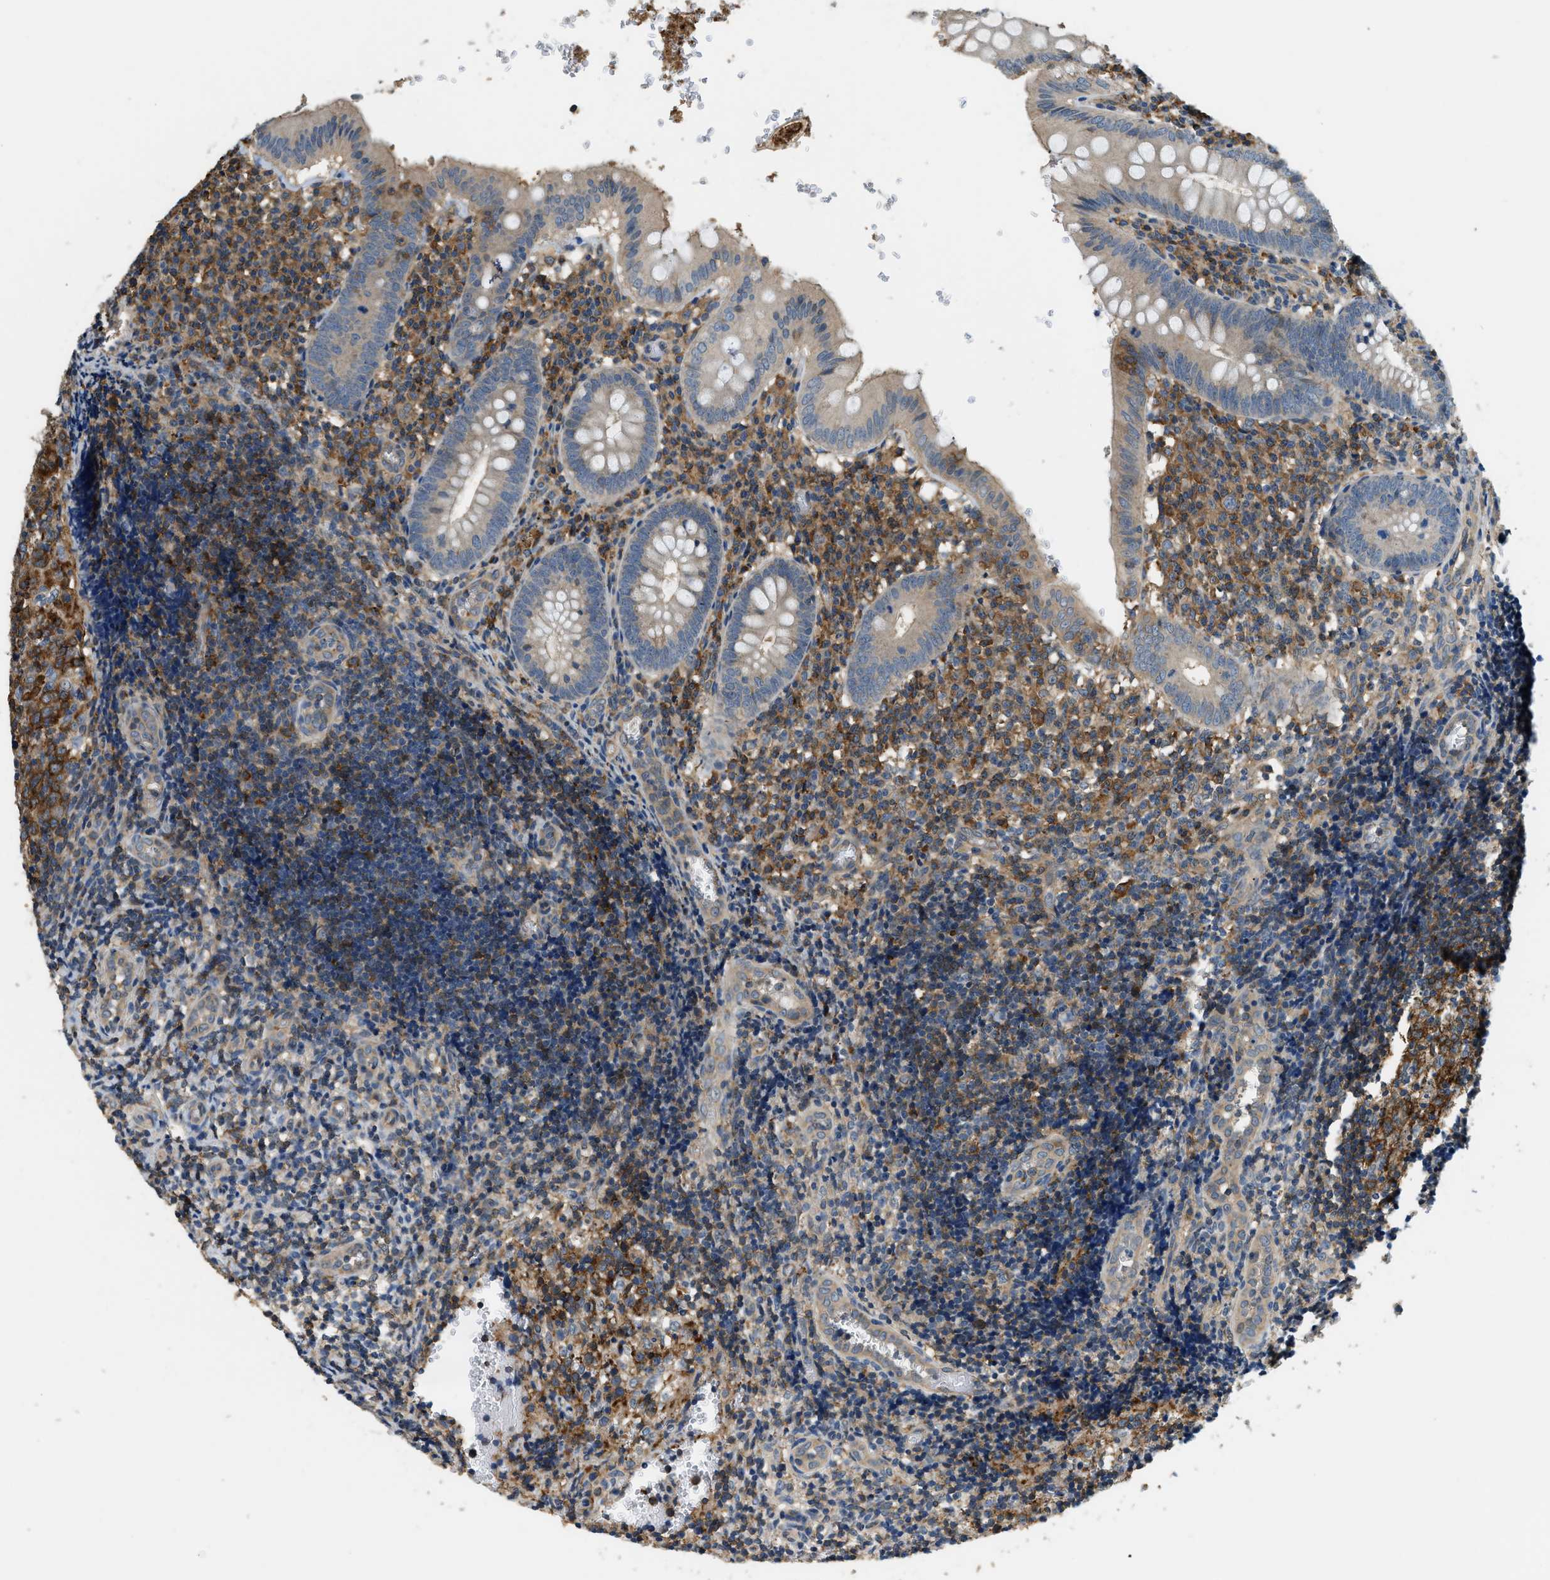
{"staining": {"intensity": "weak", "quantity": "25%-75%", "location": "cytoplasmic/membranous"}, "tissue": "appendix", "cell_type": "Glandular cells", "image_type": "normal", "snomed": [{"axis": "morphology", "description": "Normal tissue, NOS"}, {"axis": "topography", "description": "Appendix"}], "caption": "The histopathology image reveals staining of normal appendix, revealing weak cytoplasmic/membranous protein positivity (brown color) within glandular cells.", "gene": "CFLAR", "patient": {"sex": "male", "age": 8}}